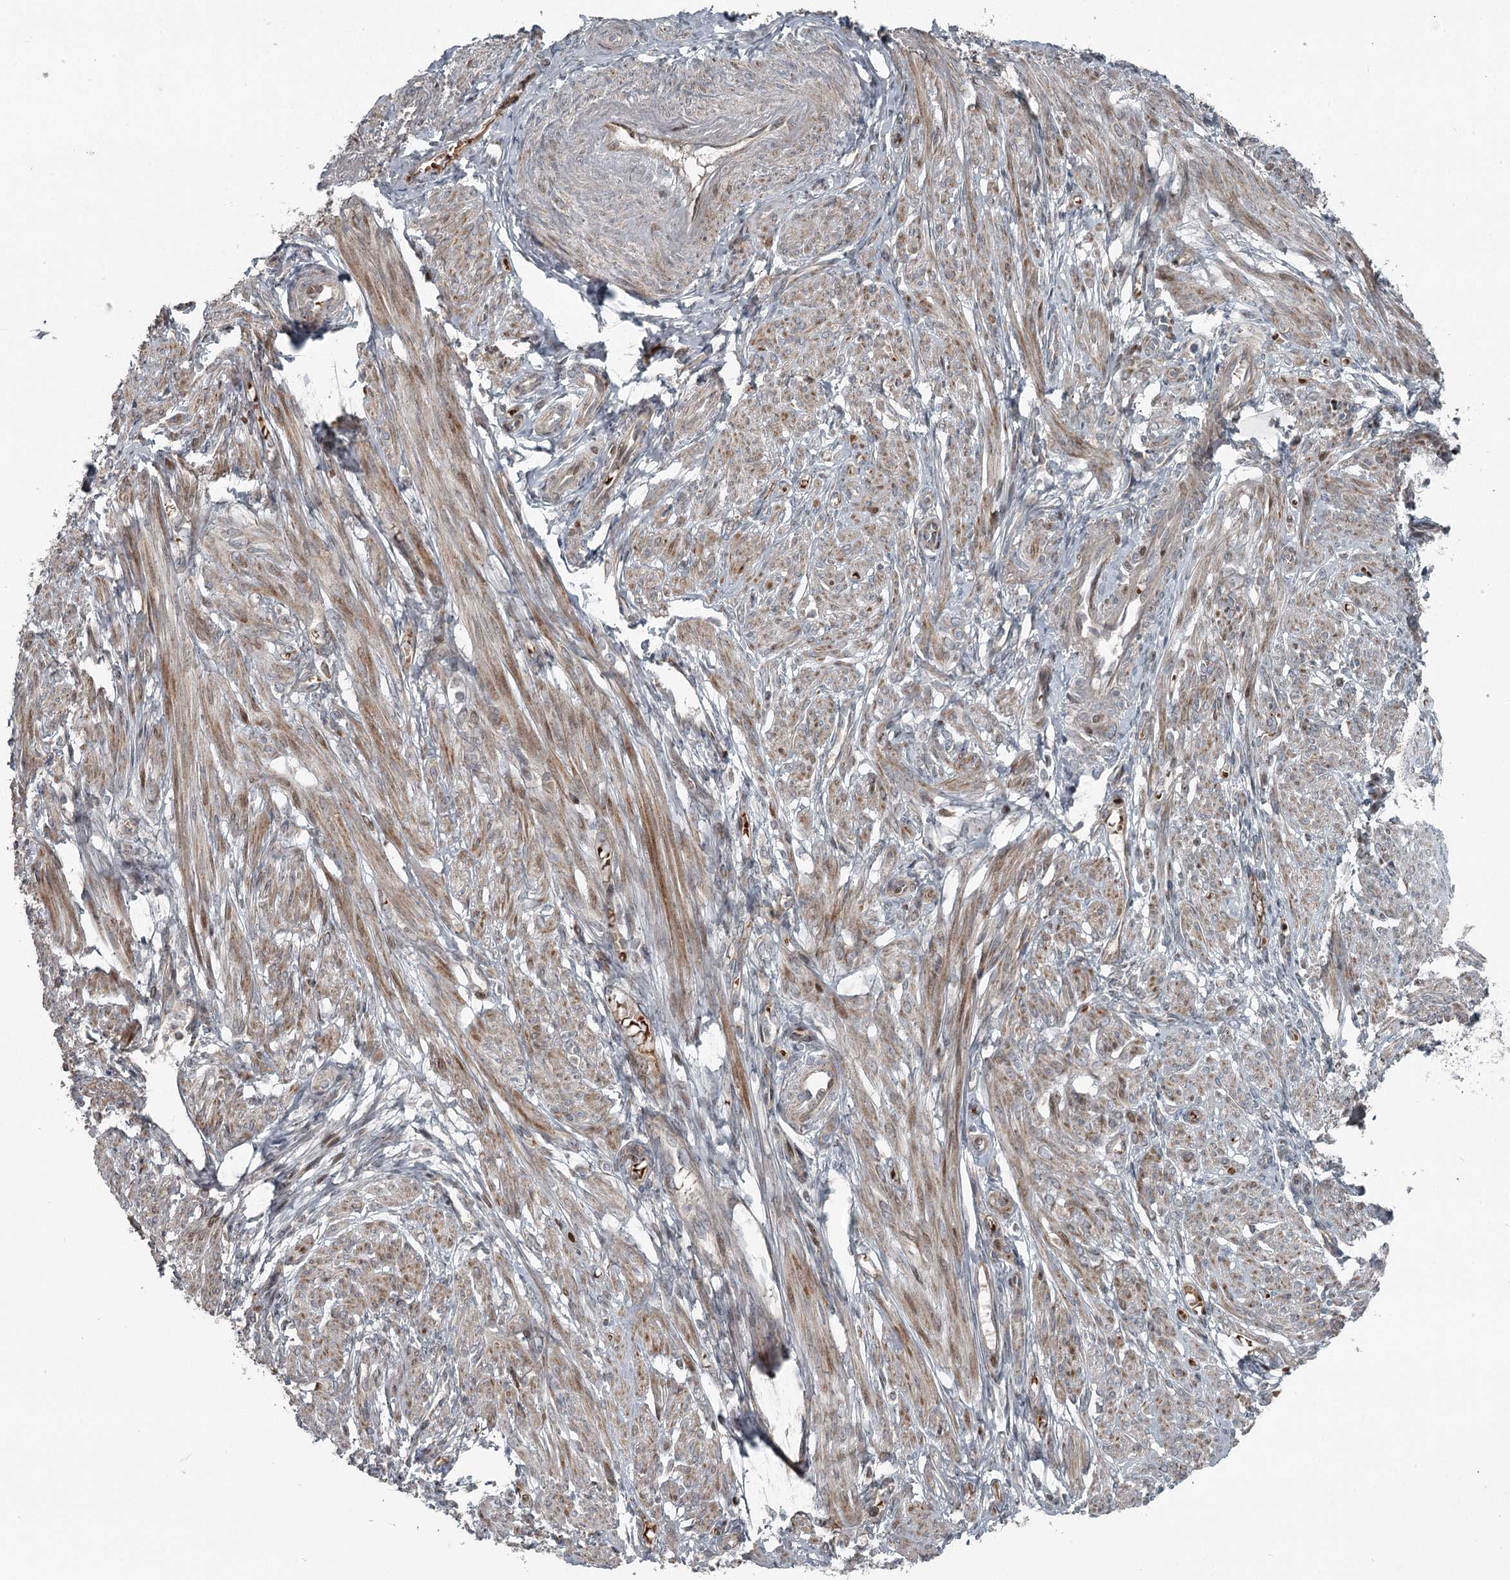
{"staining": {"intensity": "moderate", "quantity": "25%-75%", "location": "cytoplasmic/membranous"}, "tissue": "smooth muscle", "cell_type": "Smooth muscle cells", "image_type": "normal", "snomed": [{"axis": "morphology", "description": "Normal tissue, NOS"}, {"axis": "topography", "description": "Smooth muscle"}], "caption": "Moderate cytoplasmic/membranous protein expression is identified in about 25%-75% of smooth muscle cells in smooth muscle. The staining was performed using DAB to visualize the protein expression in brown, while the nuclei were stained in blue with hematoxylin (Magnification: 20x).", "gene": "RASSF8", "patient": {"sex": "female", "age": 39}}